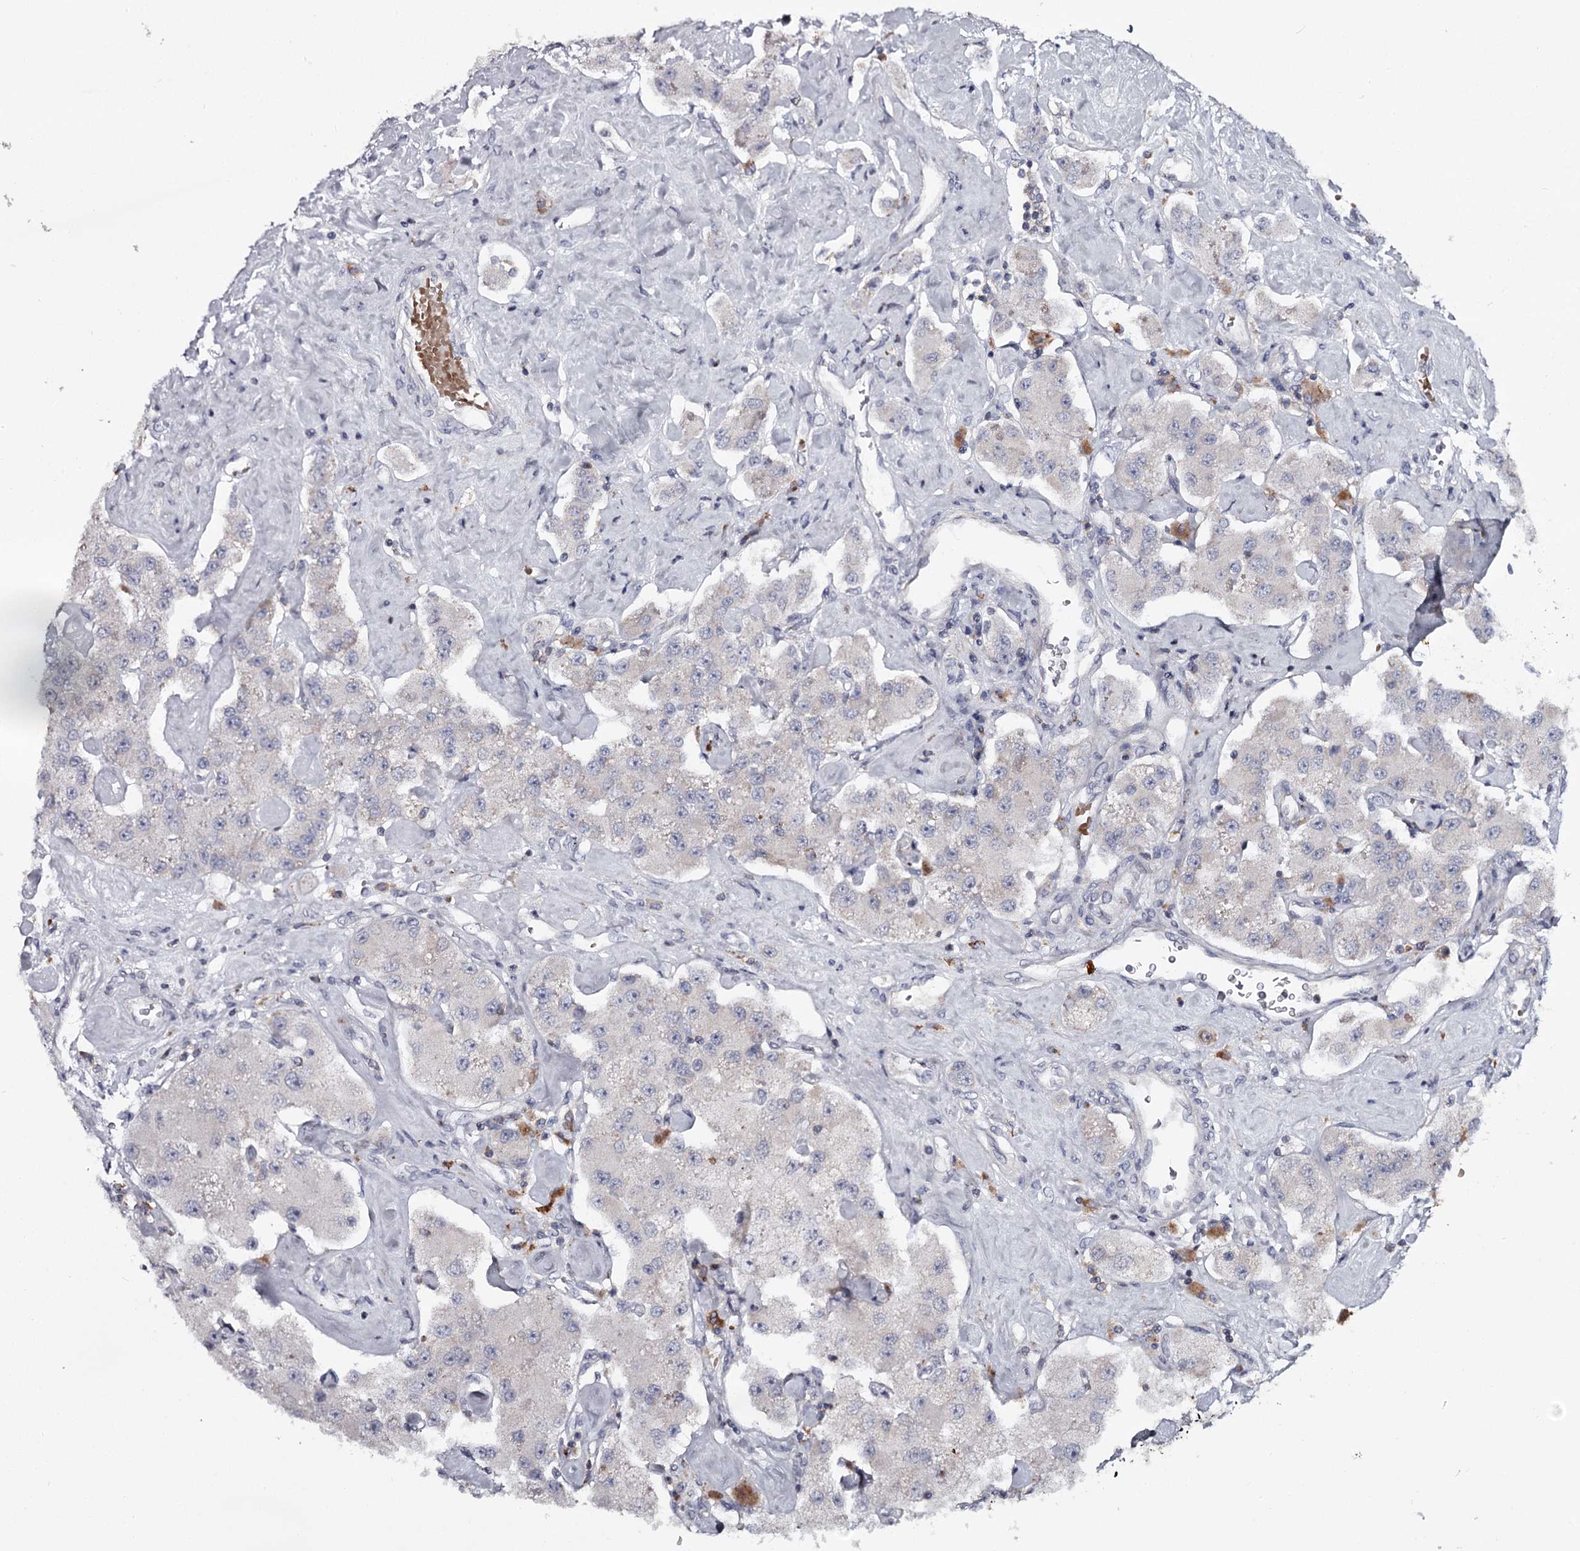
{"staining": {"intensity": "negative", "quantity": "none", "location": "none"}, "tissue": "carcinoid", "cell_type": "Tumor cells", "image_type": "cancer", "snomed": [{"axis": "morphology", "description": "Carcinoid, malignant, NOS"}, {"axis": "topography", "description": "Pancreas"}], "caption": "Immunohistochemical staining of human malignant carcinoid displays no significant positivity in tumor cells.", "gene": "RASSF6", "patient": {"sex": "male", "age": 41}}